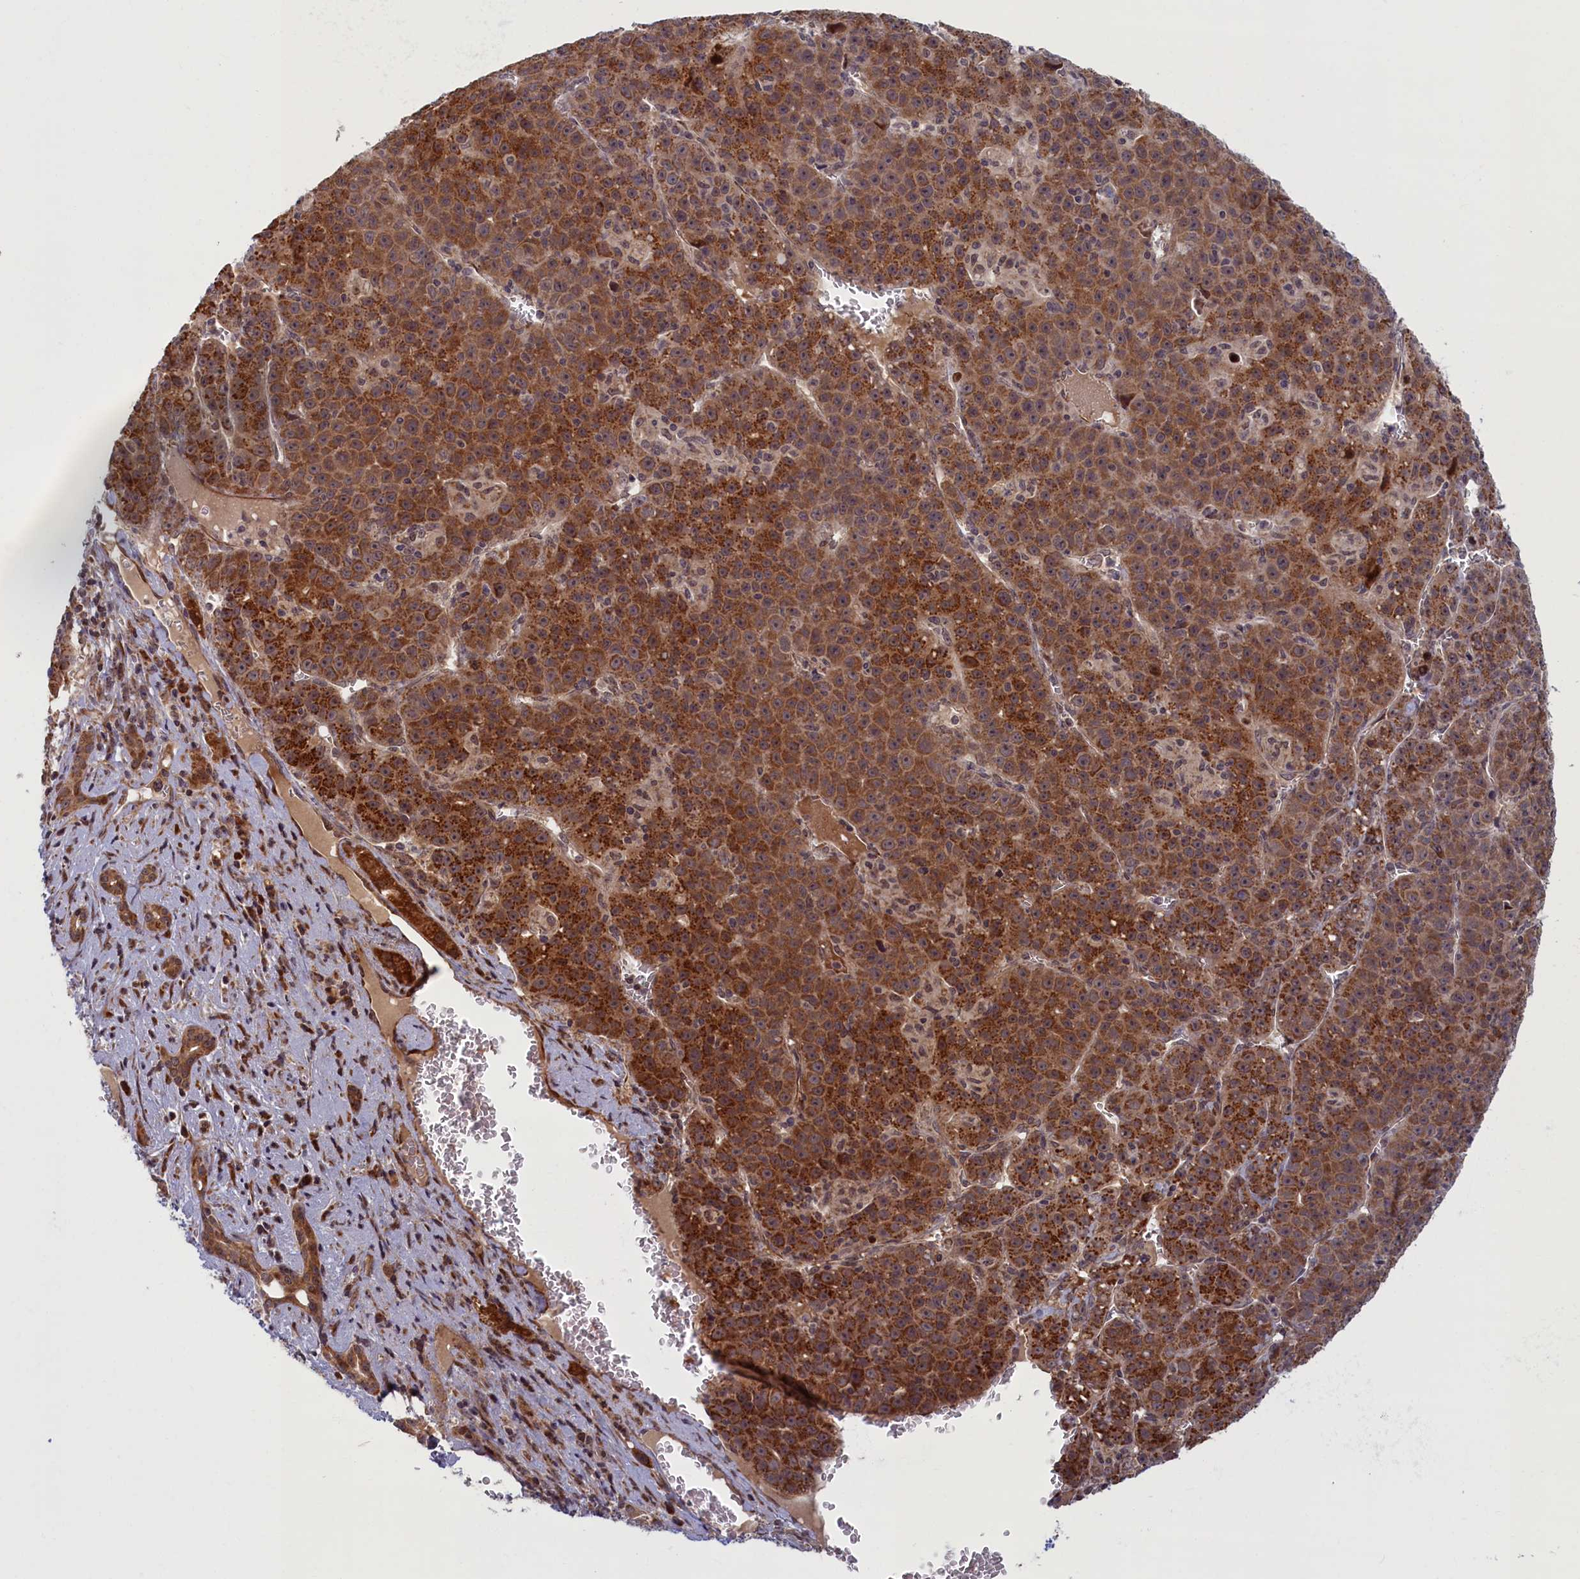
{"staining": {"intensity": "strong", "quantity": ">75%", "location": "cytoplasmic/membranous"}, "tissue": "liver cancer", "cell_type": "Tumor cells", "image_type": "cancer", "snomed": [{"axis": "morphology", "description": "Carcinoma, Hepatocellular, NOS"}, {"axis": "topography", "description": "Liver"}], "caption": "A brown stain shows strong cytoplasmic/membranous positivity of a protein in human liver cancer tumor cells.", "gene": "PLA2G10", "patient": {"sex": "female", "age": 53}}